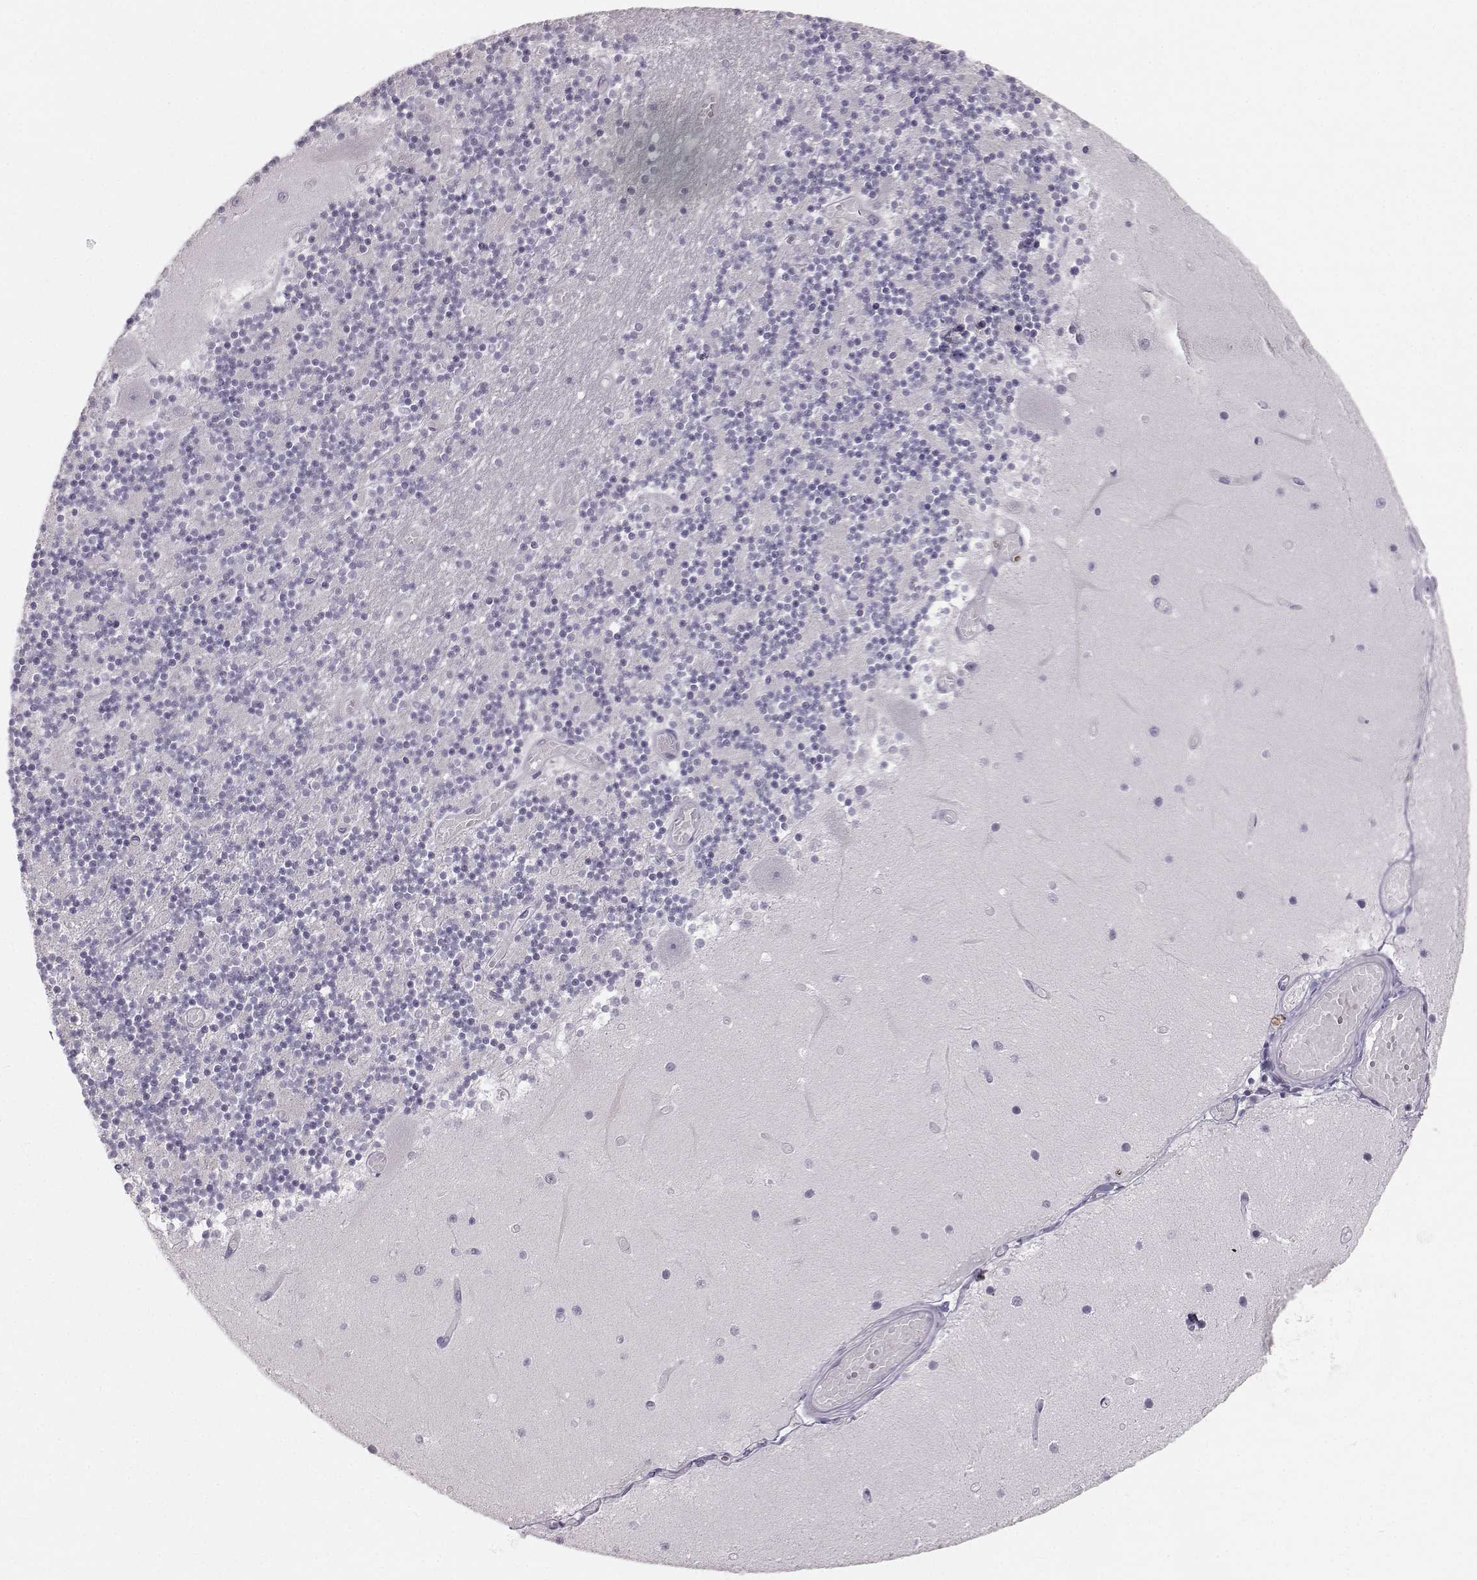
{"staining": {"intensity": "negative", "quantity": "none", "location": "none"}, "tissue": "cerebellum", "cell_type": "Cells in granular layer", "image_type": "normal", "snomed": [{"axis": "morphology", "description": "Normal tissue, NOS"}, {"axis": "topography", "description": "Cerebellum"}], "caption": "Immunohistochemical staining of normal human cerebellum exhibits no significant staining in cells in granular layer. The staining was performed using DAB to visualize the protein expression in brown, while the nuclei were stained in blue with hematoxylin (Magnification: 20x).", "gene": "OIP5", "patient": {"sex": "female", "age": 28}}